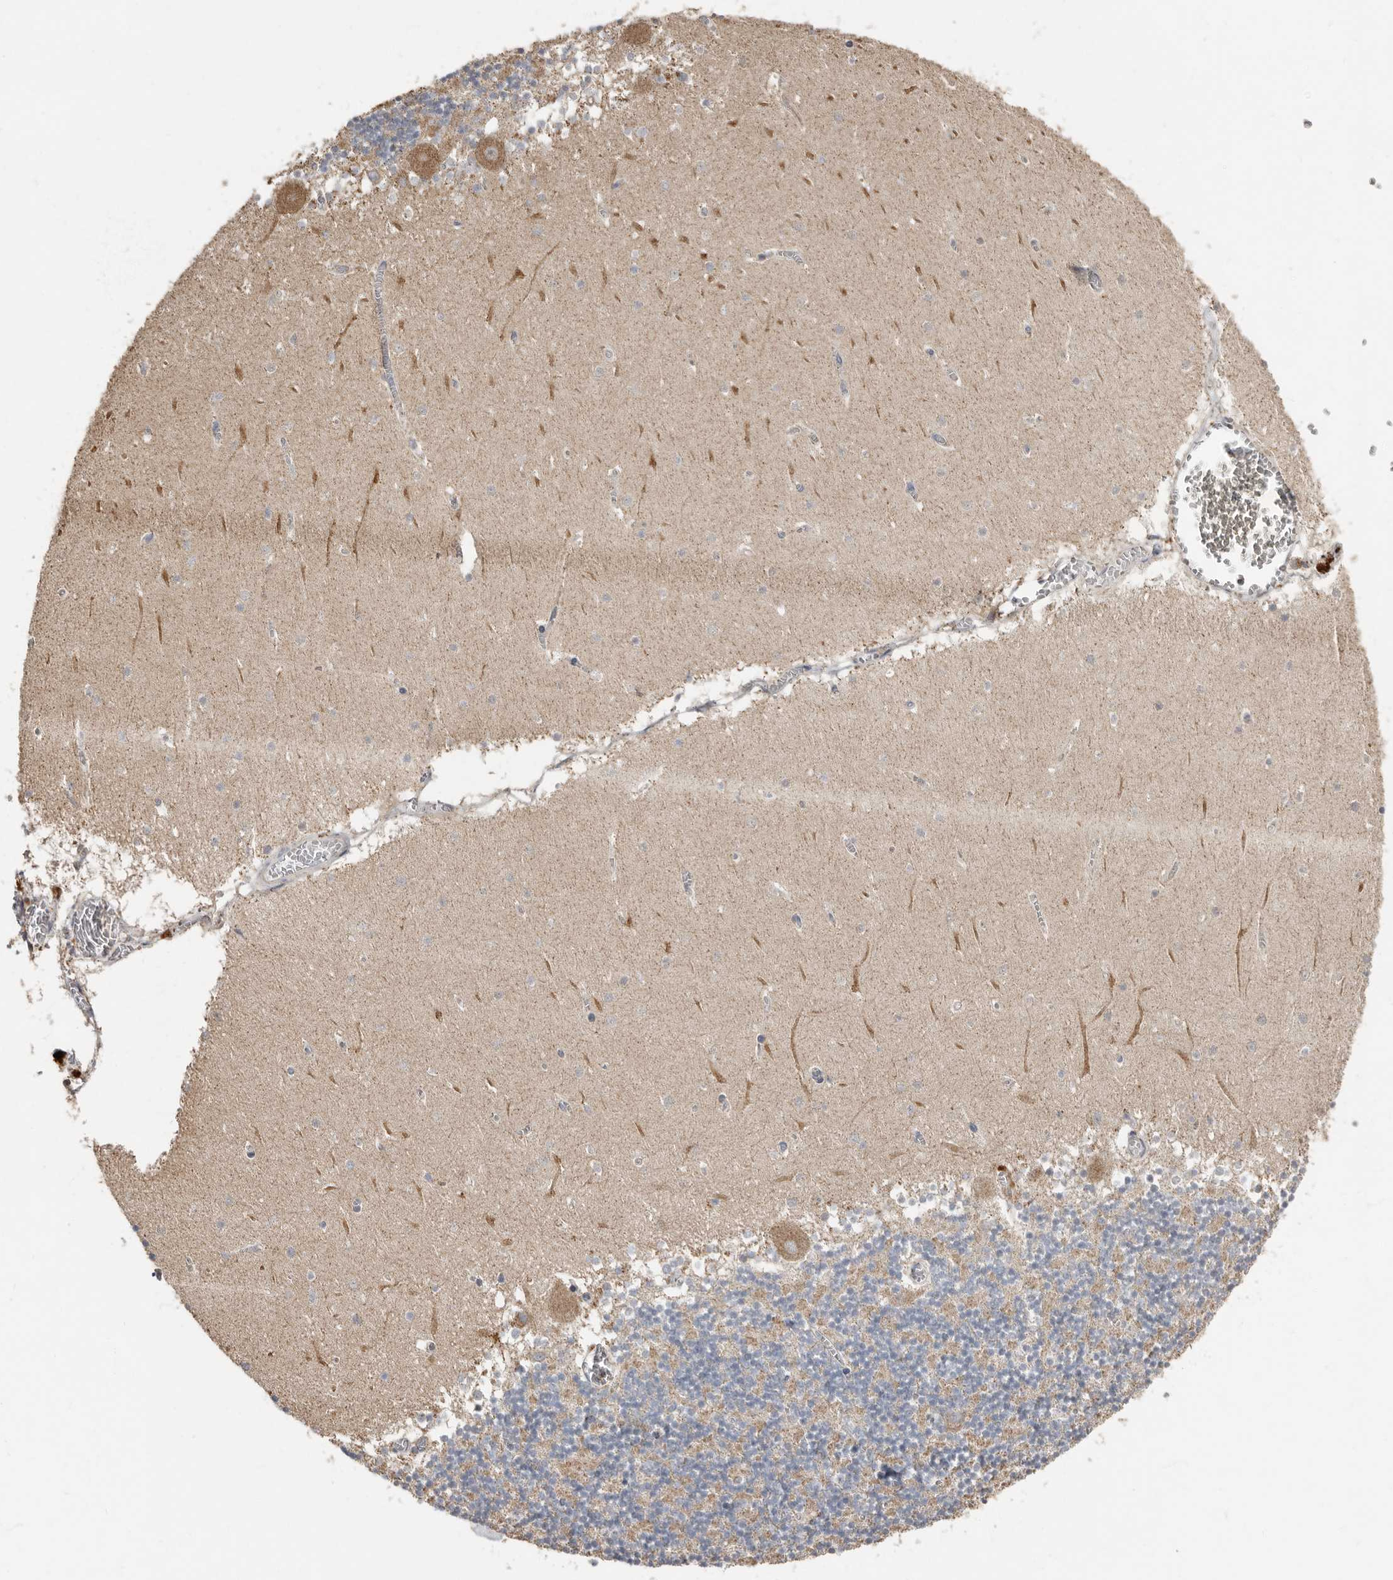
{"staining": {"intensity": "moderate", "quantity": "25%-75%", "location": "cytoplasmic/membranous"}, "tissue": "cerebellum", "cell_type": "Cells in granular layer", "image_type": "normal", "snomed": [{"axis": "morphology", "description": "Normal tissue, NOS"}, {"axis": "topography", "description": "Cerebellum"}], "caption": "Immunohistochemical staining of benign human cerebellum demonstrates 25%-75% levels of moderate cytoplasmic/membranous protein staining in about 25%-75% of cells in granular layer. (IHC, brightfield microscopy, high magnification).", "gene": "KIF26B", "patient": {"sex": "female", "age": 28}}